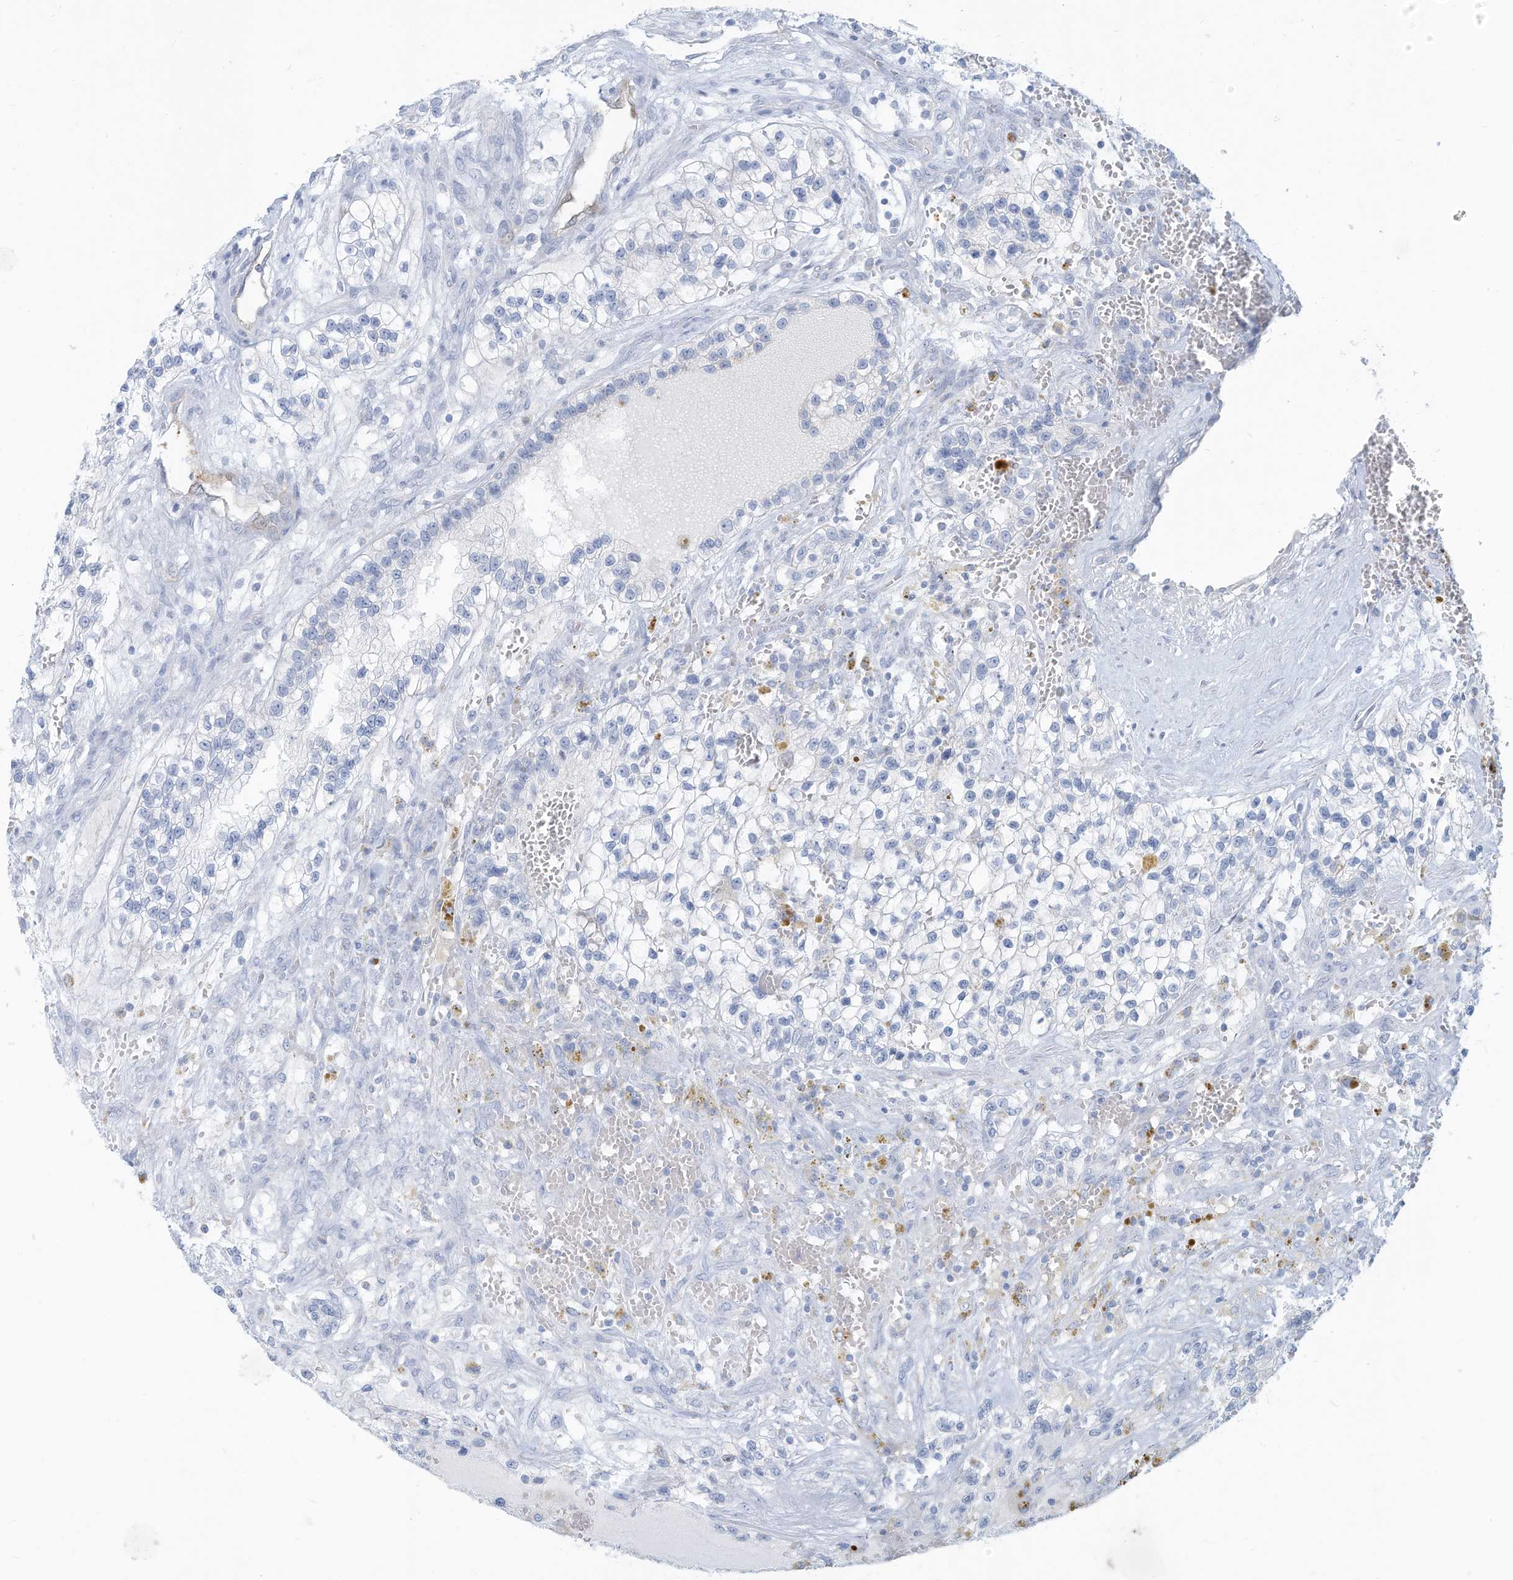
{"staining": {"intensity": "negative", "quantity": "none", "location": "none"}, "tissue": "renal cancer", "cell_type": "Tumor cells", "image_type": "cancer", "snomed": [{"axis": "morphology", "description": "Adenocarcinoma, NOS"}, {"axis": "topography", "description": "Kidney"}], "caption": "Immunohistochemistry histopathology image of neoplastic tissue: human renal cancer (adenocarcinoma) stained with DAB exhibits no significant protein positivity in tumor cells.", "gene": "ERI2", "patient": {"sex": "female", "age": 57}}